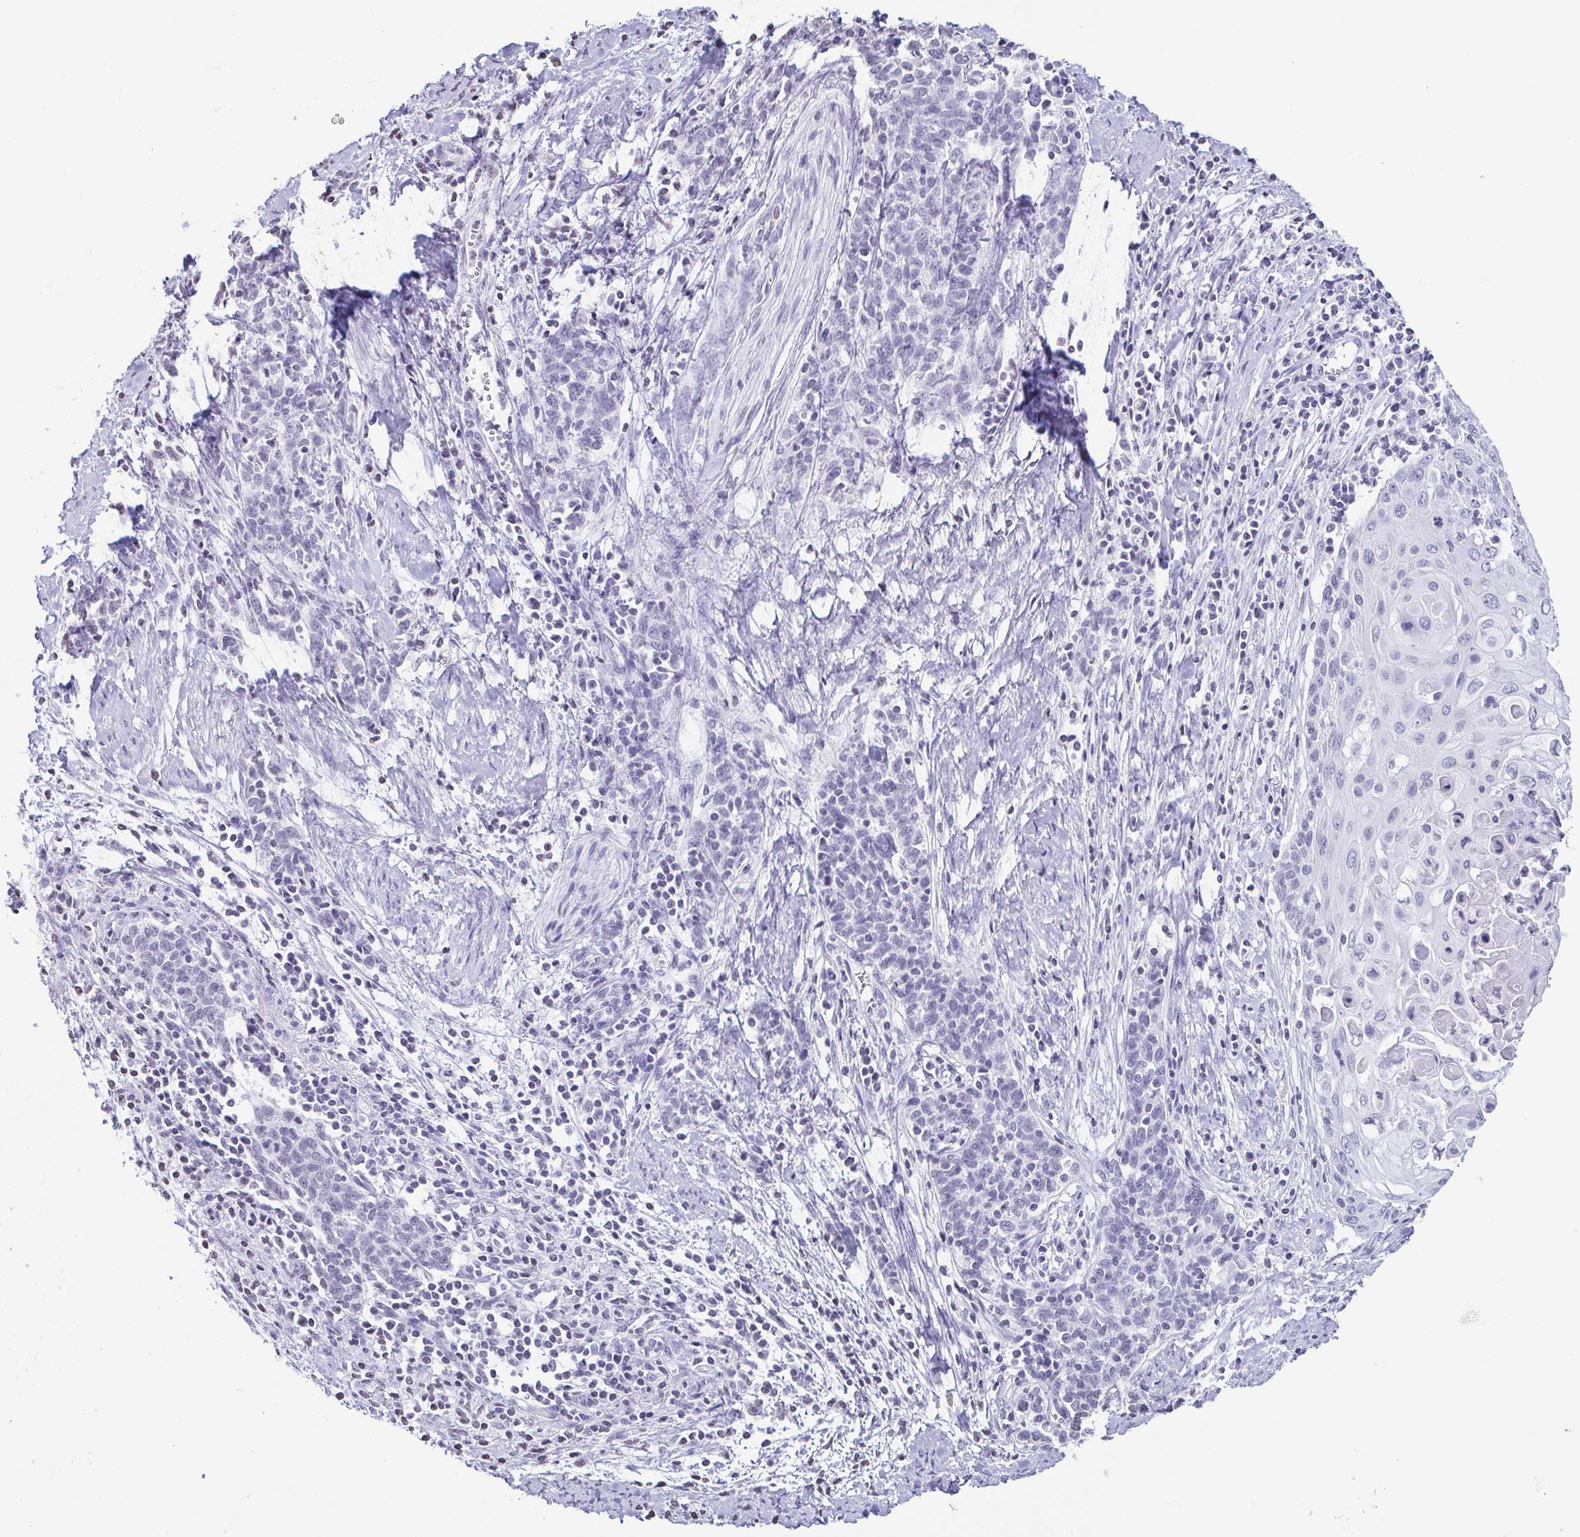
{"staining": {"intensity": "negative", "quantity": "none", "location": "none"}, "tissue": "cervical cancer", "cell_type": "Tumor cells", "image_type": "cancer", "snomed": [{"axis": "morphology", "description": "Squamous cell carcinoma, NOS"}, {"axis": "topography", "description": "Cervix"}], "caption": "Squamous cell carcinoma (cervical) stained for a protein using immunohistochemistry (IHC) displays no staining tumor cells.", "gene": "VCY1B", "patient": {"sex": "female", "age": 39}}